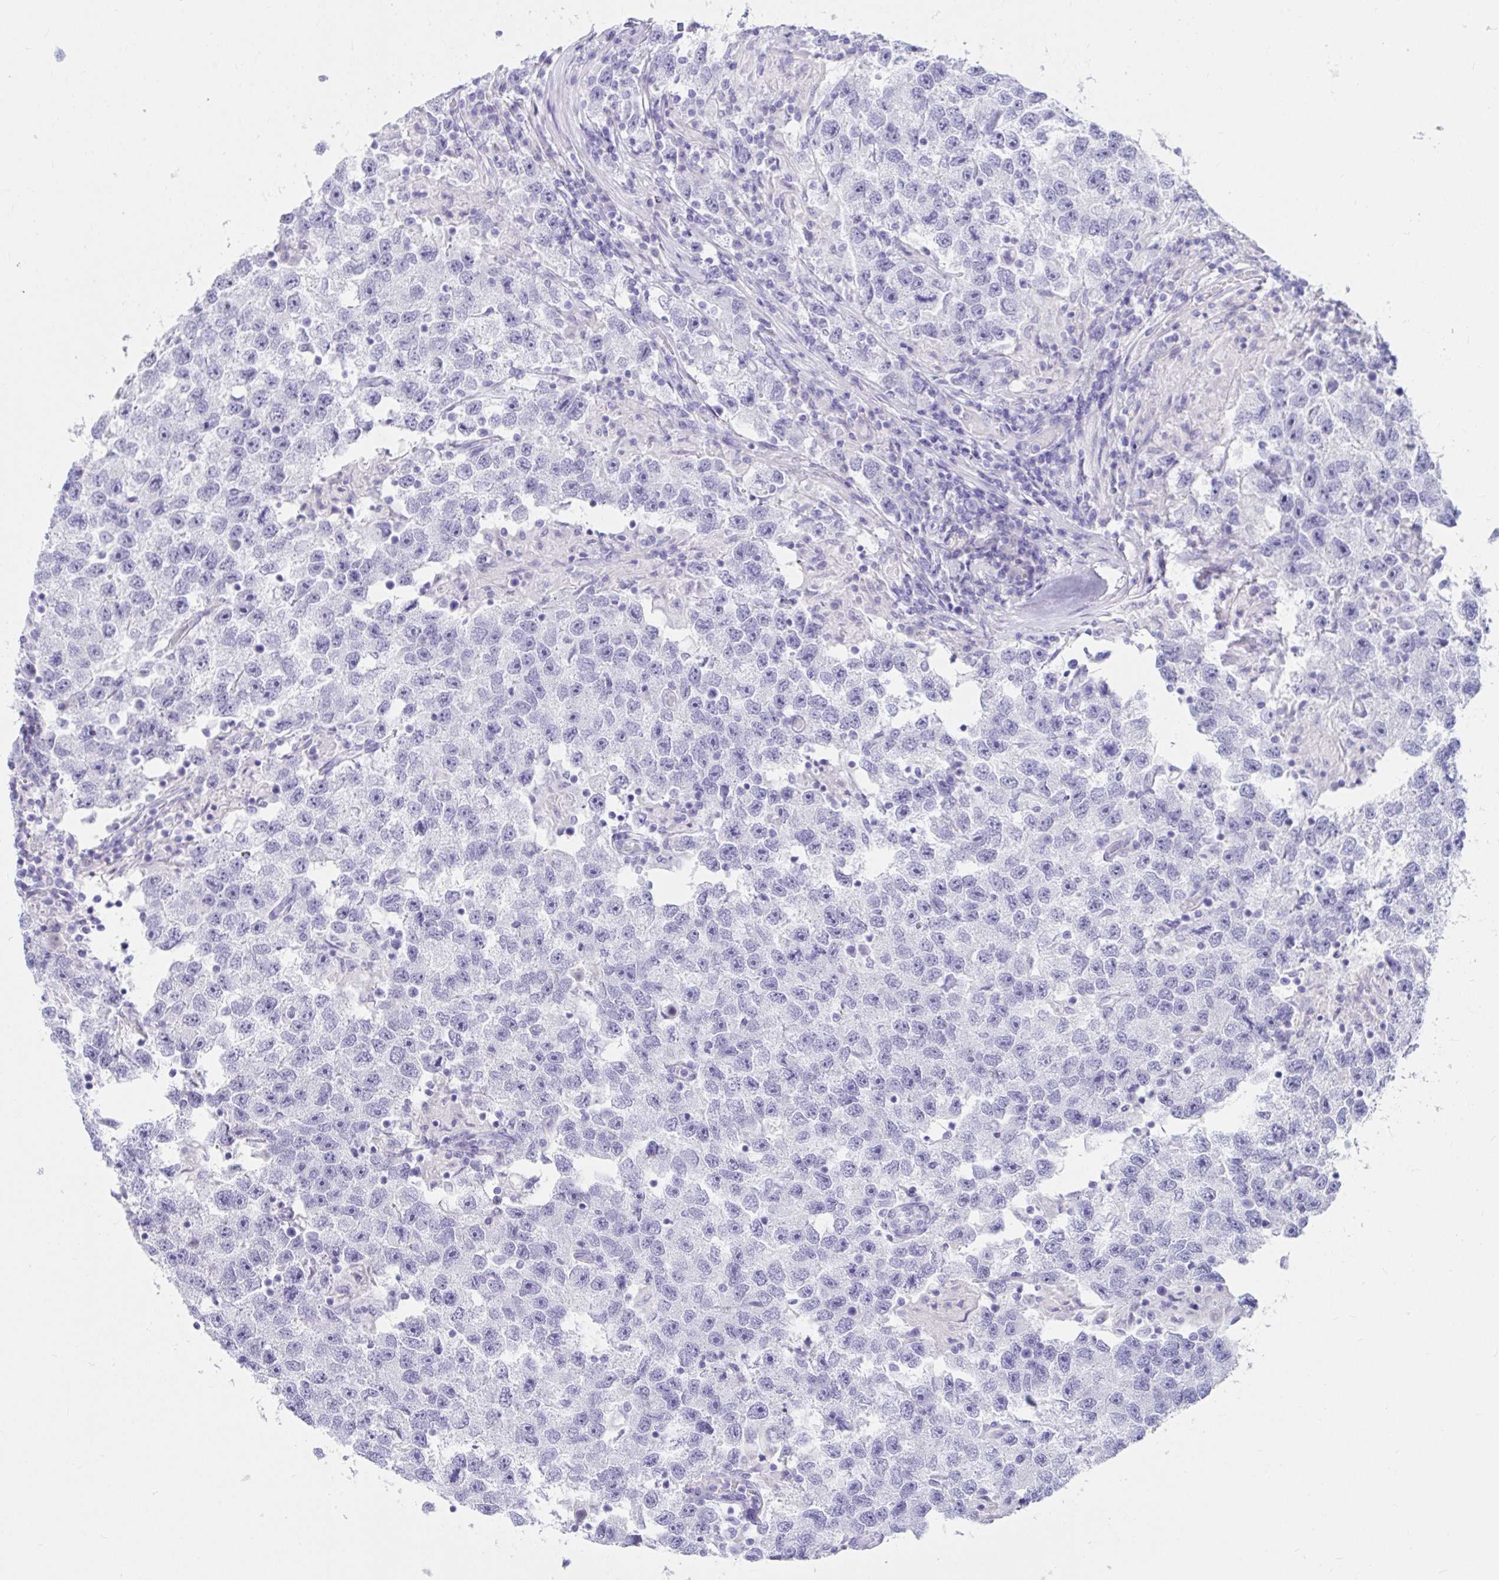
{"staining": {"intensity": "negative", "quantity": "none", "location": "none"}, "tissue": "testis cancer", "cell_type": "Tumor cells", "image_type": "cancer", "snomed": [{"axis": "morphology", "description": "Seminoma, NOS"}, {"axis": "topography", "description": "Testis"}], "caption": "Immunohistochemistry image of neoplastic tissue: human testis cancer stained with DAB (3,3'-diaminobenzidine) displays no significant protein expression in tumor cells.", "gene": "DPEP3", "patient": {"sex": "male", "age": 26}}